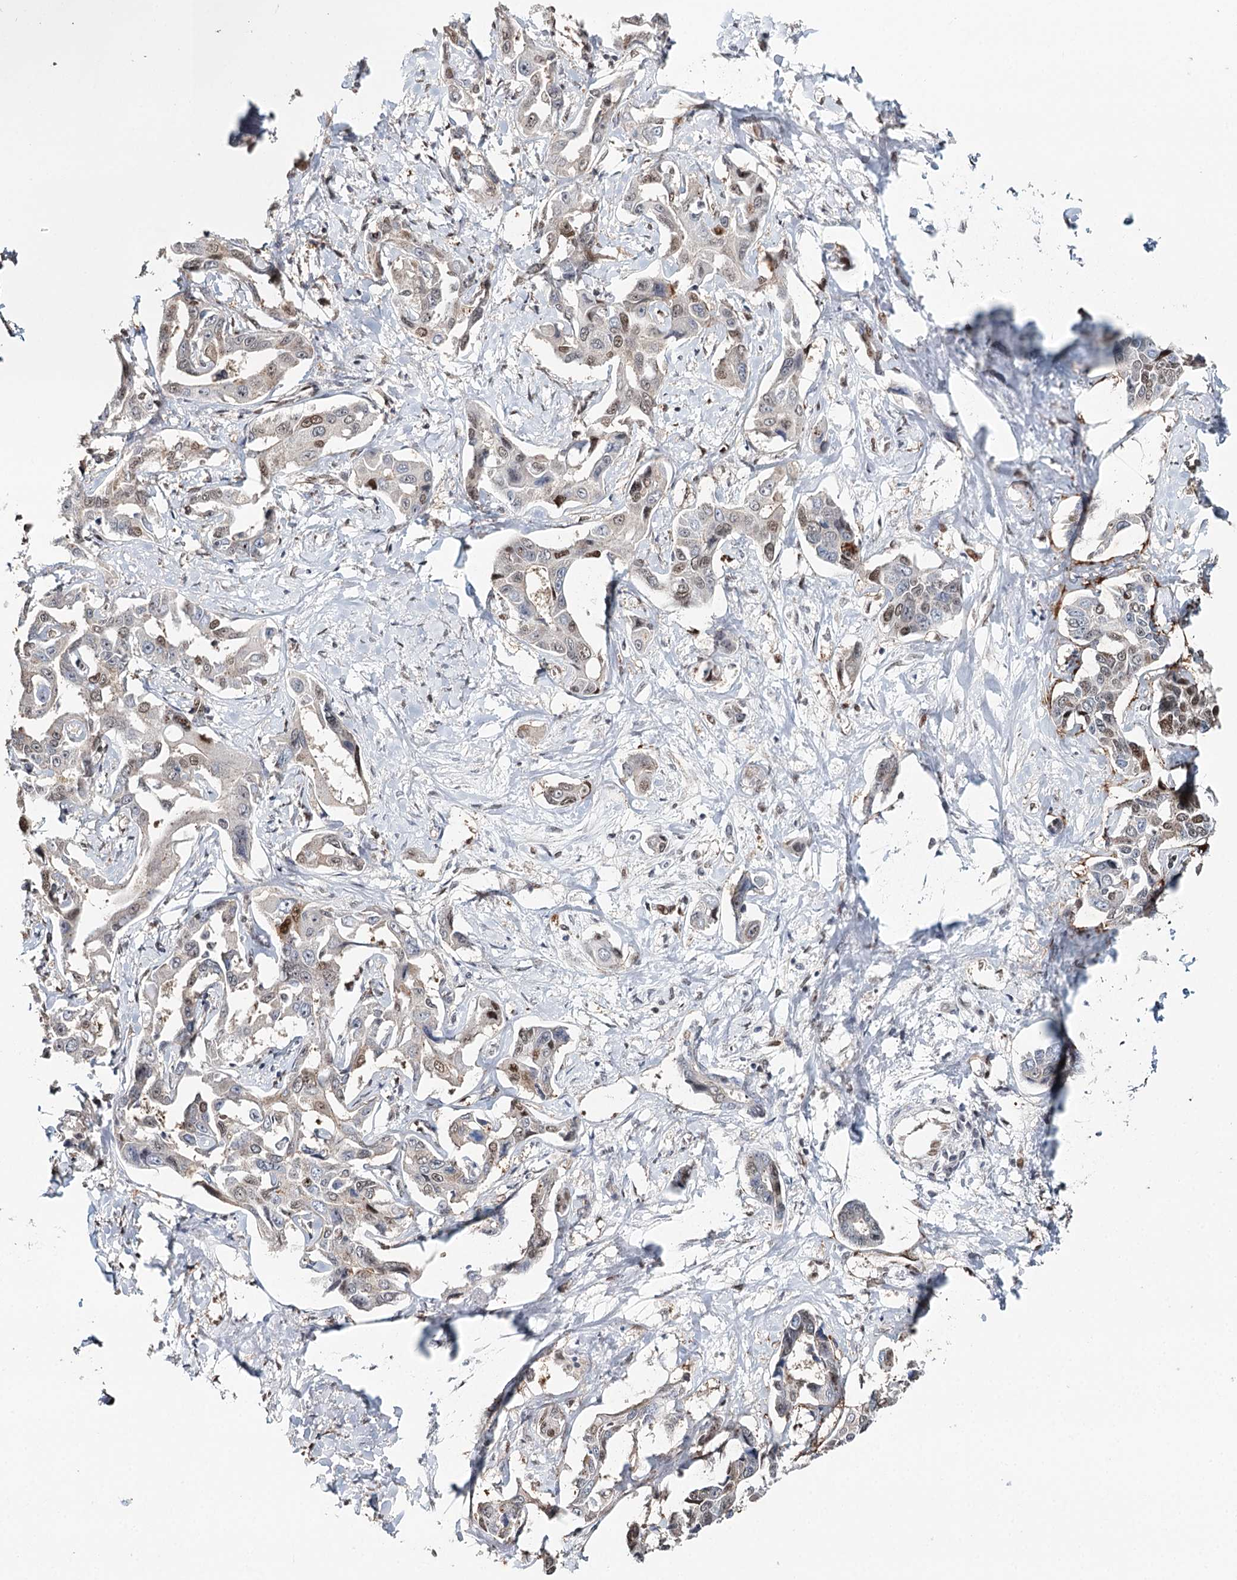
{"staining": {"intensity": "moderate", "quantity": "25%-75%", "location": "nuclear"}, "tissue": "liver cancer", "cell_type": "Tumor cells", "image_type": "cancer", "snomed": [{"axis": "morphology", "description": "Cholangiocarcinoma"}, {"axis": "topography", "description": "Liver"}], "caption": "Tumor cells reveal medium levels of moderate nuclear expression in approximately 25%-75% of cells in human liver cancer (cholangiocarcinoma).", "gene": "RPS27A", "patient": {"sex": "male", "age": 59}}